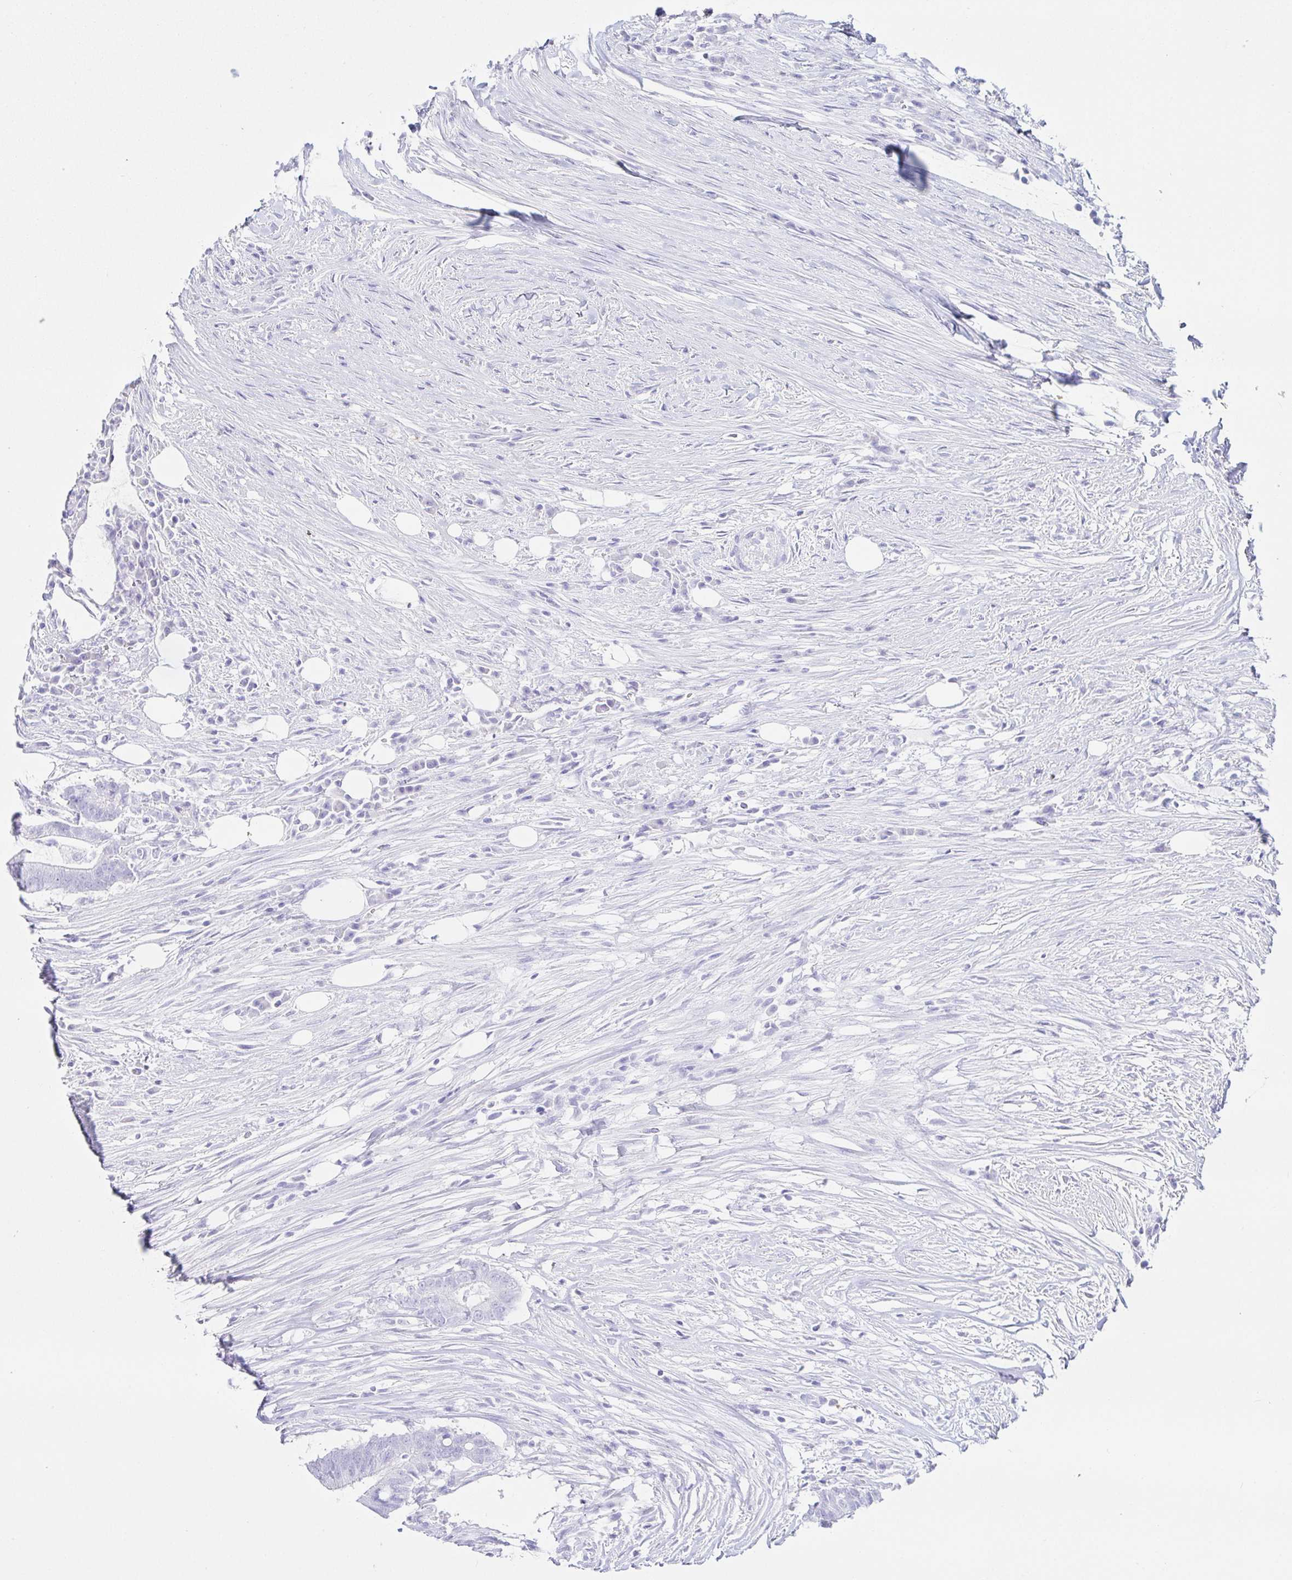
{"staining": {"intensity": "negative", "quantity": "none", "location": "none"}, "tissue": "colorectal cancer", "cell_type": "Tumor cells", "image_type": "cancer", "snomed": [{"axis": "morphology", "description": "Adenocarcinoma, NOS"}, {"axis": "topography", "description": "Colon"}], "caption": "Image shows no significant protein staining in tumor cells of adenocarcinoma (colorectal).", "gene": "PAX8", "patient": {"sex": "female", "age": 43}}